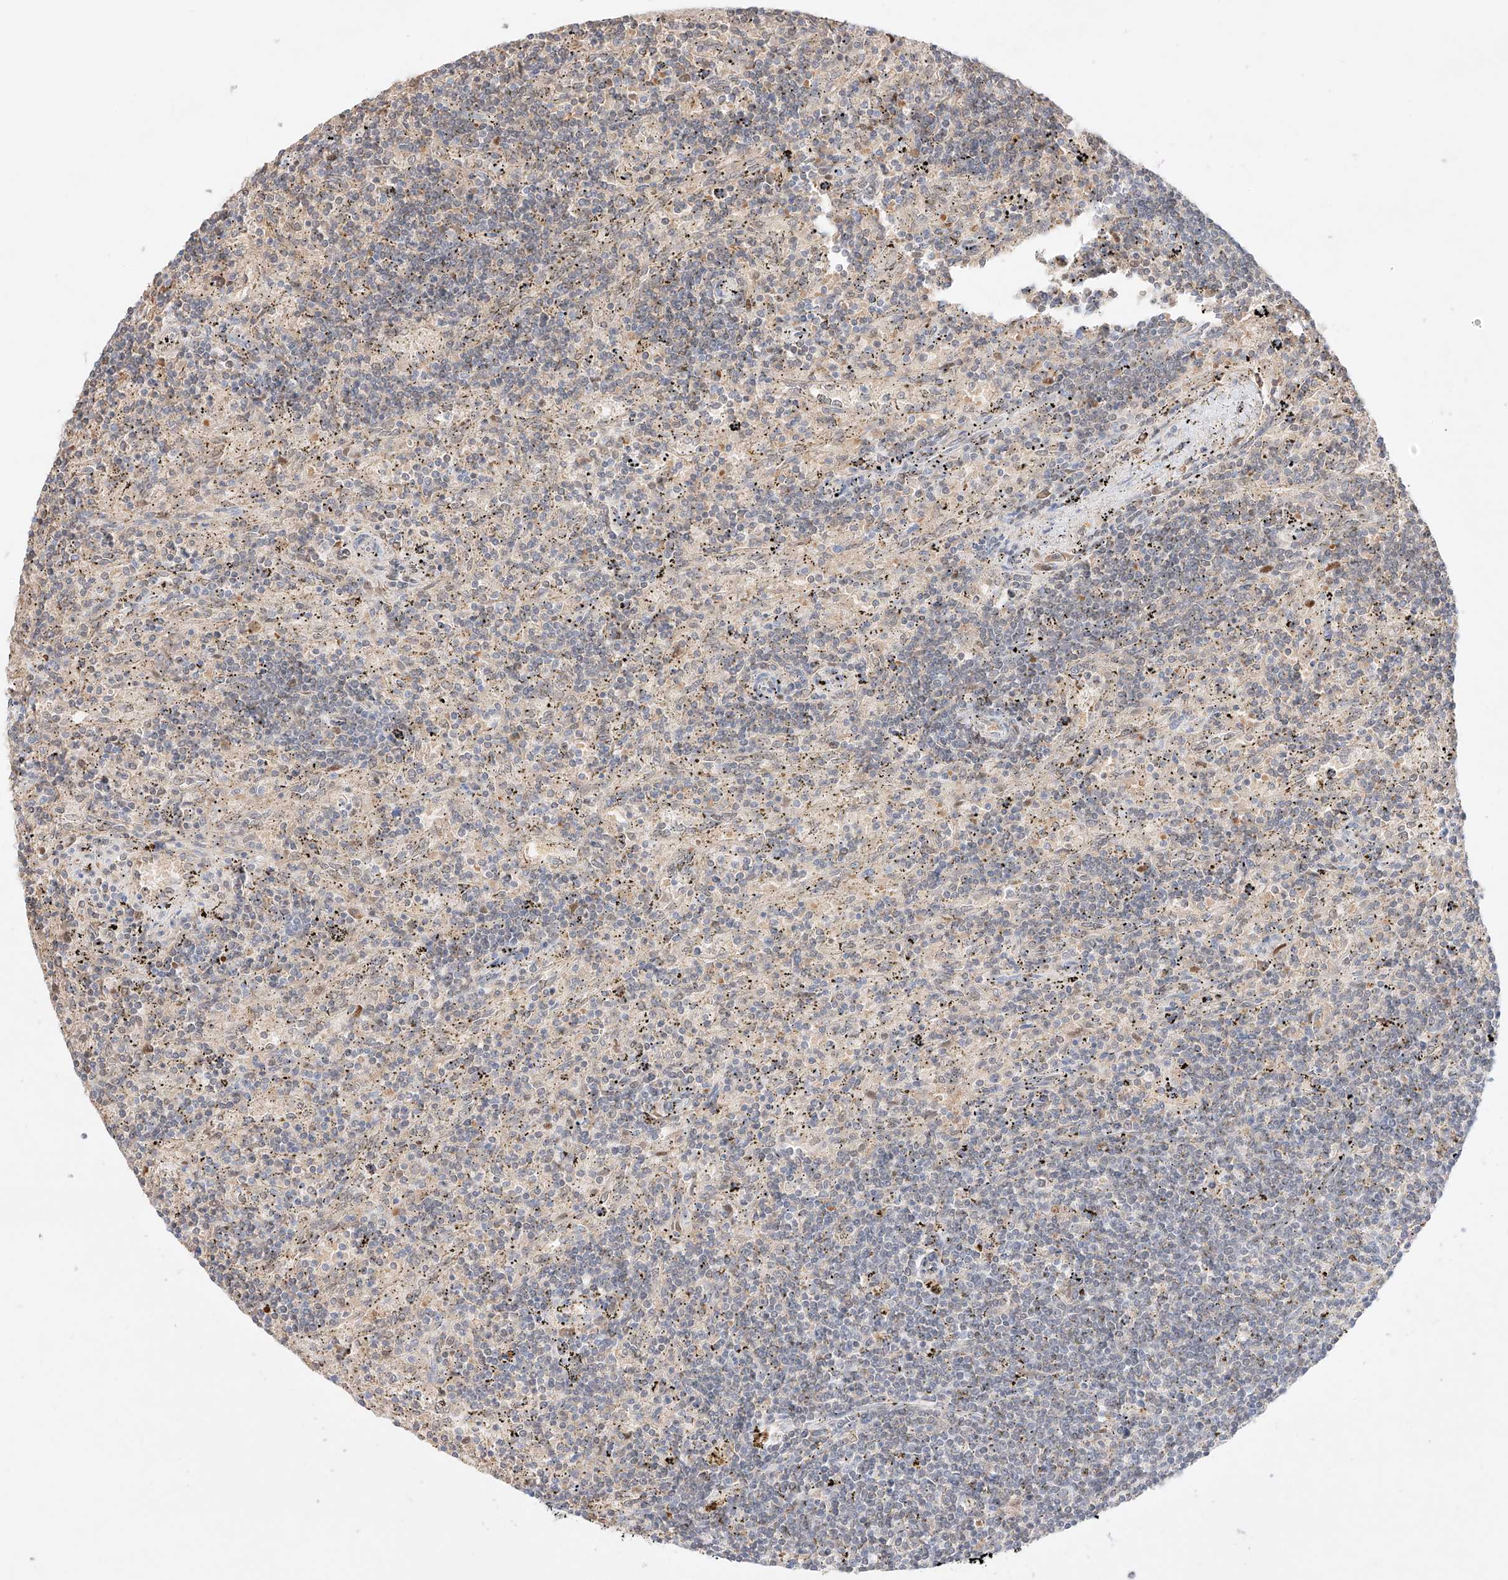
{"staining": {"intensity": "negative", "quantity": "none", "location": "none"}, "tissue": "lymphoma", "cell_type": "Tumor cells", "image_type": "cancer", "snomed": [{"axis": "morphology", "description": "Malignant lymphoma, non-Hodgkin's type, Low grade"}, {"axis": "topography", "description": "Spleen"}], "caption": "The micrograph demonstrates no staining of tumor cells in low-grade malignant lymphoma, non-Hodgkin's type.", "gene": "APIP", "patient": {"sex": "male", "age": 76}}